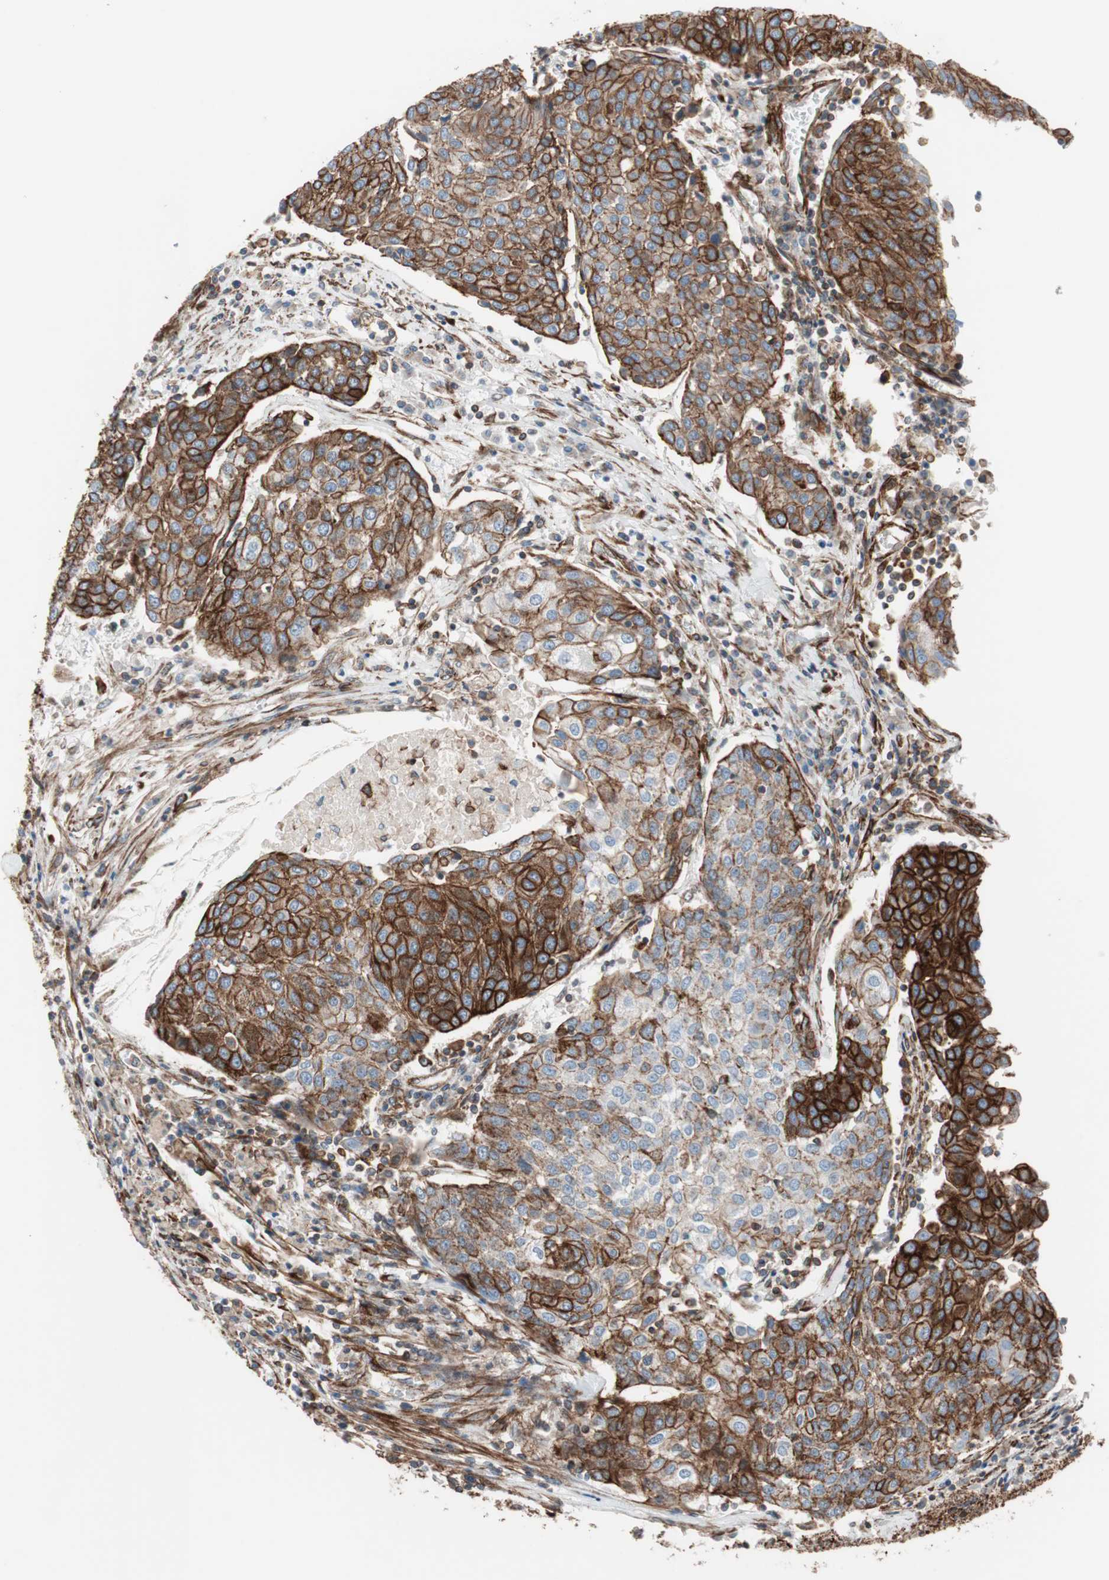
{"staining": {"intensity": "strong", "quantity": ">75%", "location": "cytoplasmic/membranous"}, "tissue": "urothelial cancer", "cell_type": "Tumor cells", "image_type": "cancer", "snomed": [{"axis": "morphology", "description": "Urothelial carcinoma, High grade"}, {"axis": "topography", "description": "Urinary bladder"}], "caption": "Protein staining of high-grade urothelial carcinoma tissue shows strong cytoplasmic/membranous staining in about >75% of tumor cells. Nuclei are stained in blue.", "gene": "TCTA", "patient": {"sex": "female", "age": 85}}